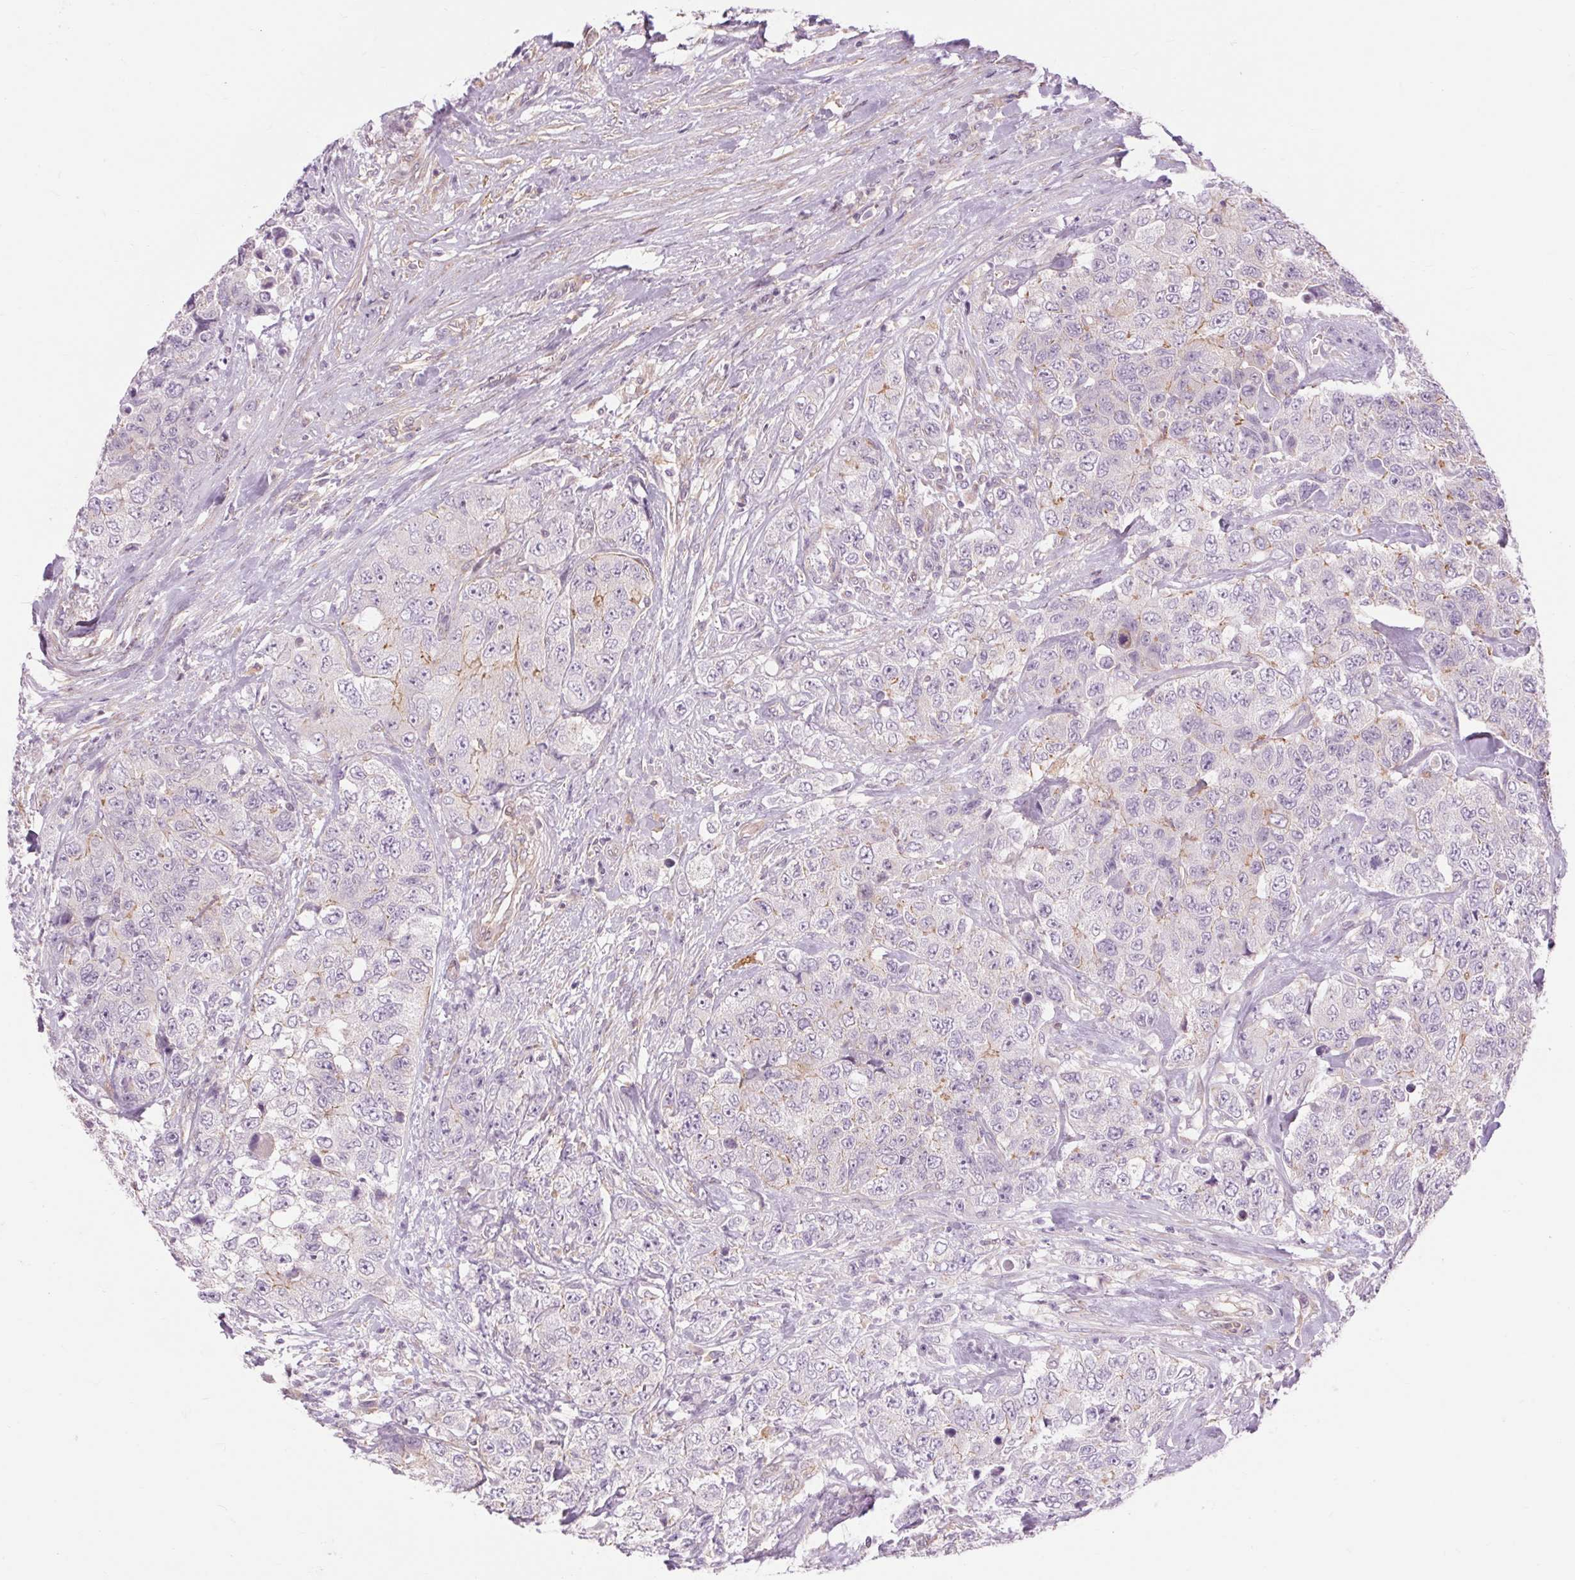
{"staining": {"intensity": "moderate", "quantity": "<25%", "location": "cytoplasmic/membranous"}, "tissue": "urothelial cancer", "cell_type": "Tumor cells", "image_type": "cancer", "snomed": [{"axis": "morphology", "description": "Urothelial carcinoma, High grade"}, {"axis": "topography", "description": "Urinary bladder"}], "caption": "An immunohistochemistry (IHC) histopathology image of neoplastic tissue is shown. Protein staining in brown labels moderate cytoplasmic/membranous positivity in urothelial carcinoma (high-grade) within tumor cells. (Brightfield microscopy of DAB IHC at high magnification).", "gene": "TM6SF1", "patient": {"sex": "female", "age": 78}}